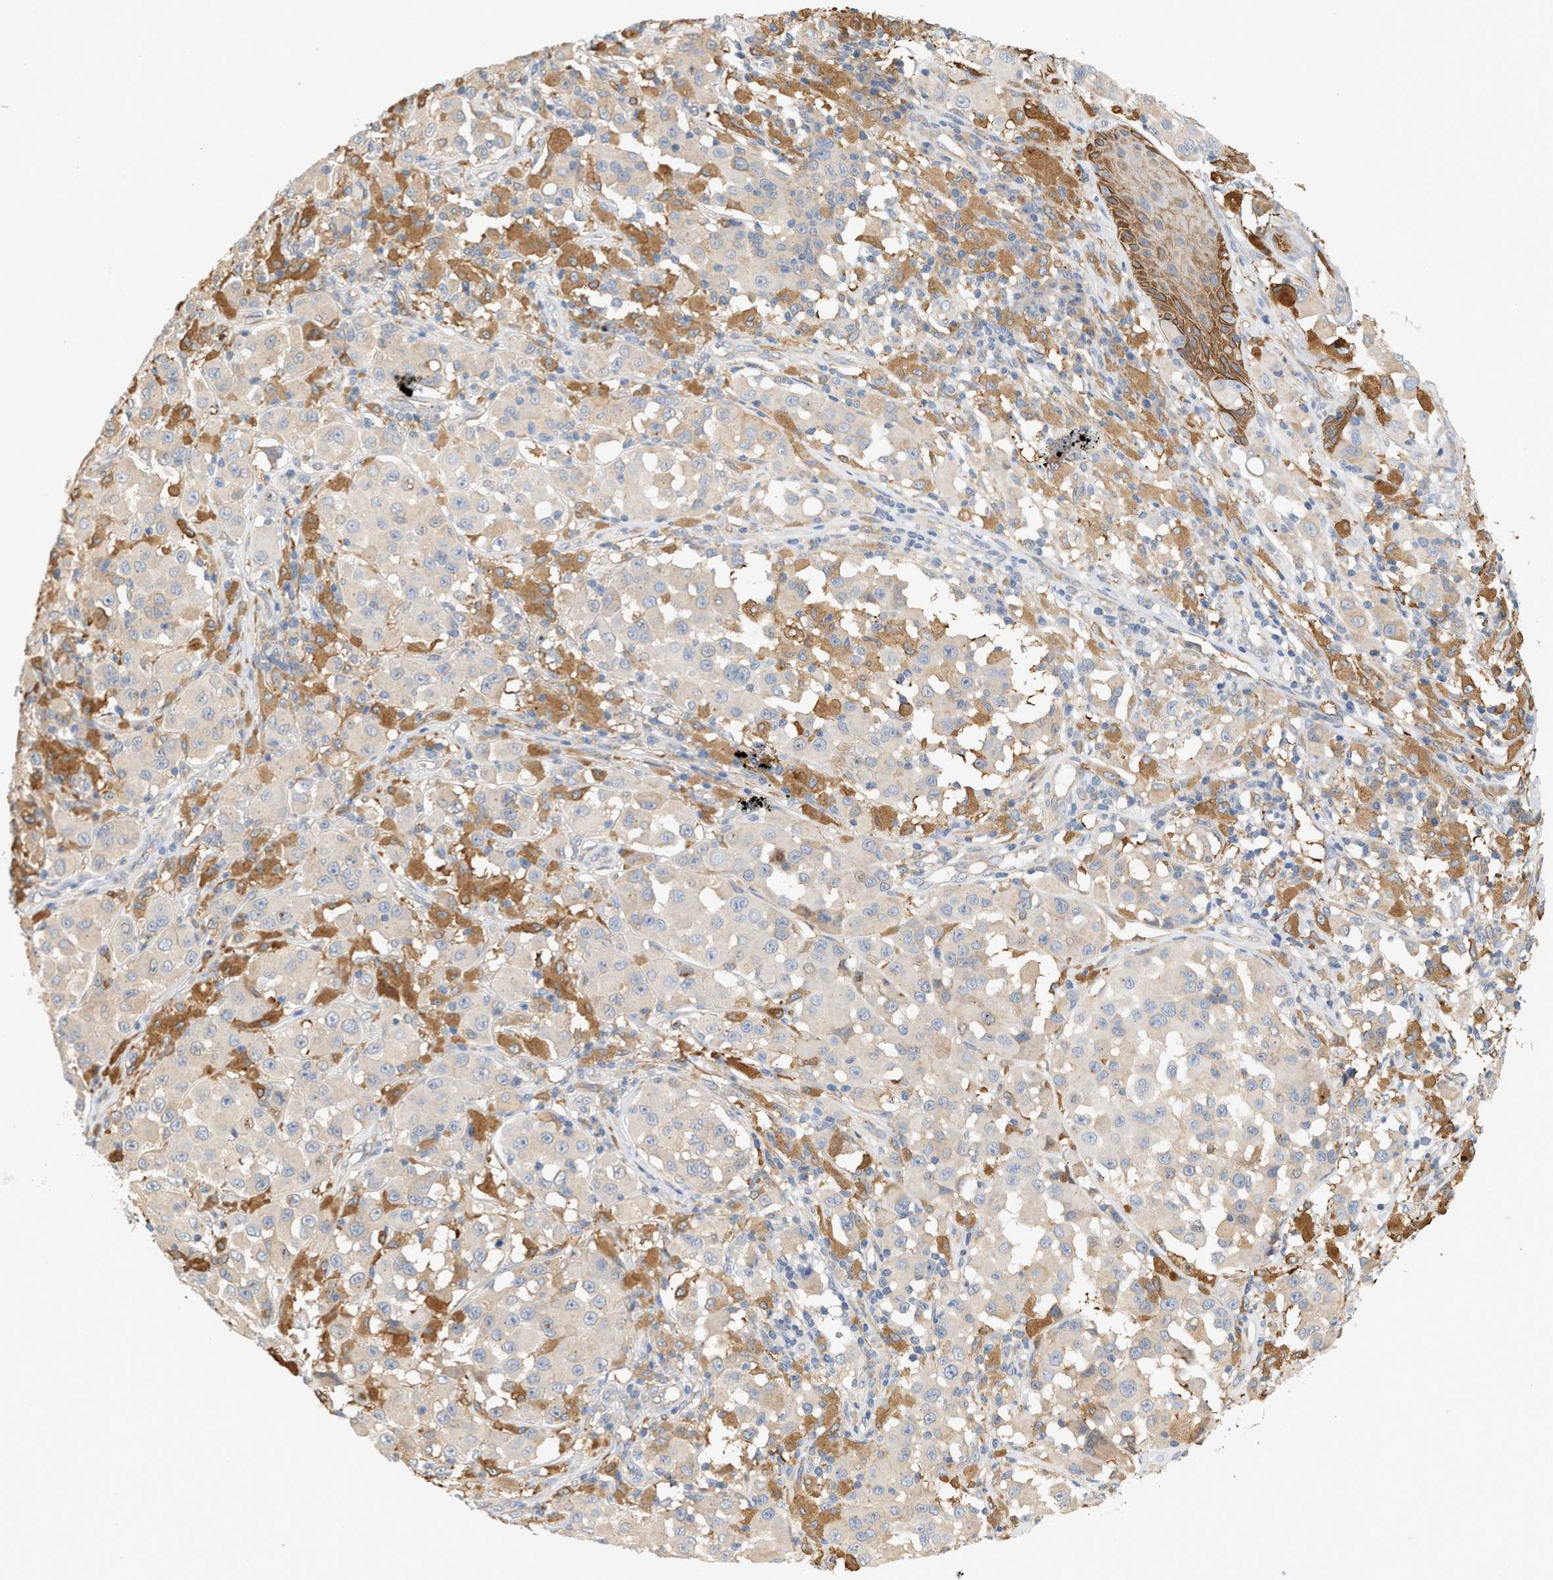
{"staining": {"intensity": "weak", "quantity": ">75%", "location": "cytoplasmic/membranous"}, "tissue": "melanoma", "cell_type": "Tumor cells", "image_type": "cancer", "snomed": [{"axis": "morphology", "description": "Malignant melanoma, NOS"}, {"axis": "topography", "description": "Skin"}], "caption": "Human malignant melanoma stained with a protein marker reveals weak staining in tumor cells.", "gene": "CTXN1", "patient": {"sex": "male", "age": 84}}